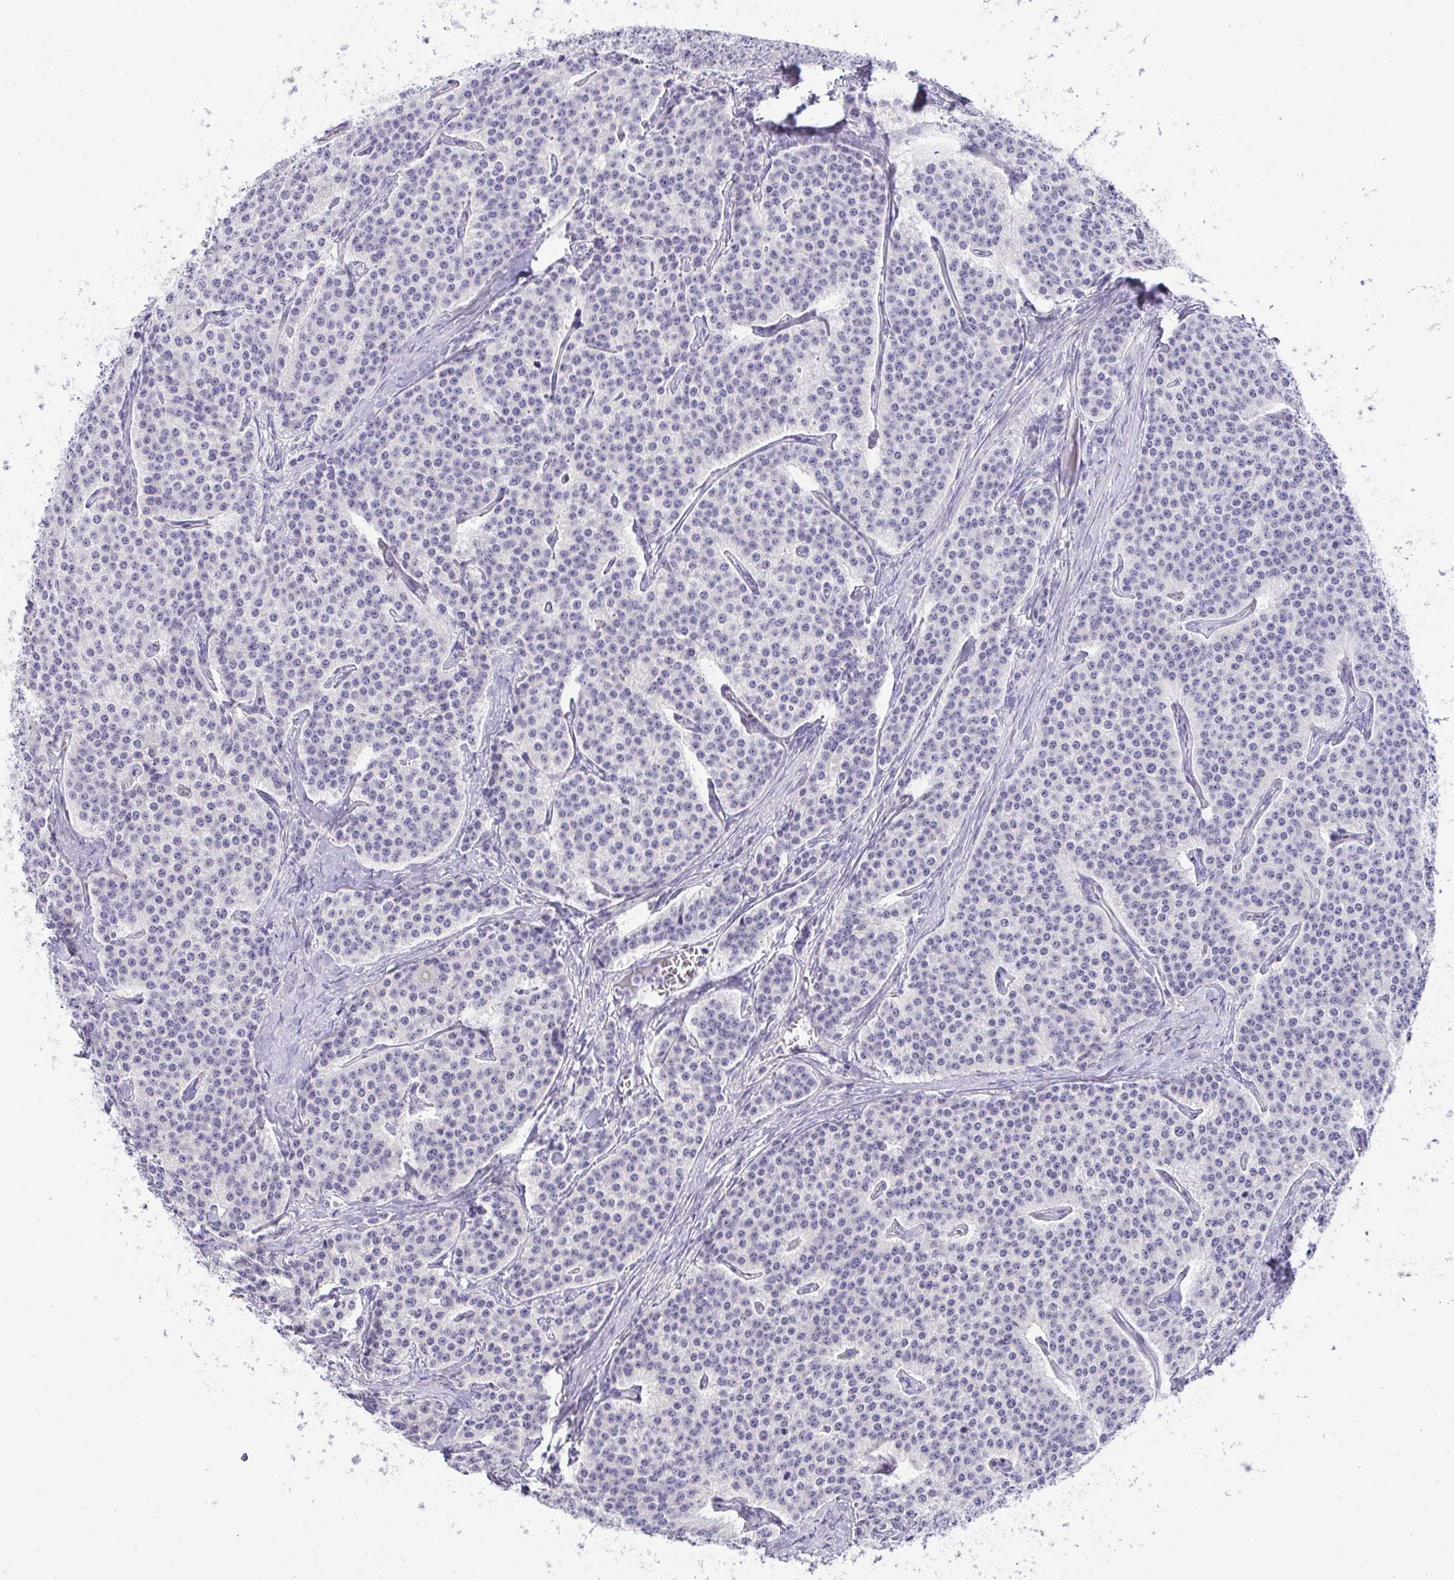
{"staining": {"intensity": "negative", "quantity": "none", "location": "none"}, "tissue": "carcinoid", "cell_type": "Tumor cells", "image_type": "cancer", "snomed": [{"axis": "morphology", "description": "Carcinoid, malignant, NOS"}, {"axis": "topography", "description": "Small intestine"}], "caption": "Malignant carcinoid was stained to show a protein in brown. There is no significant positivity in tumor cells. (Stains: DAB (3,3'-diaminobenzidine) IHC with hematoxylin counter stain, Microscopy: brightfield microscopy at high magnification).", "gene": "TMCO5A", "patient": {"sex": "female", "age": 64}}